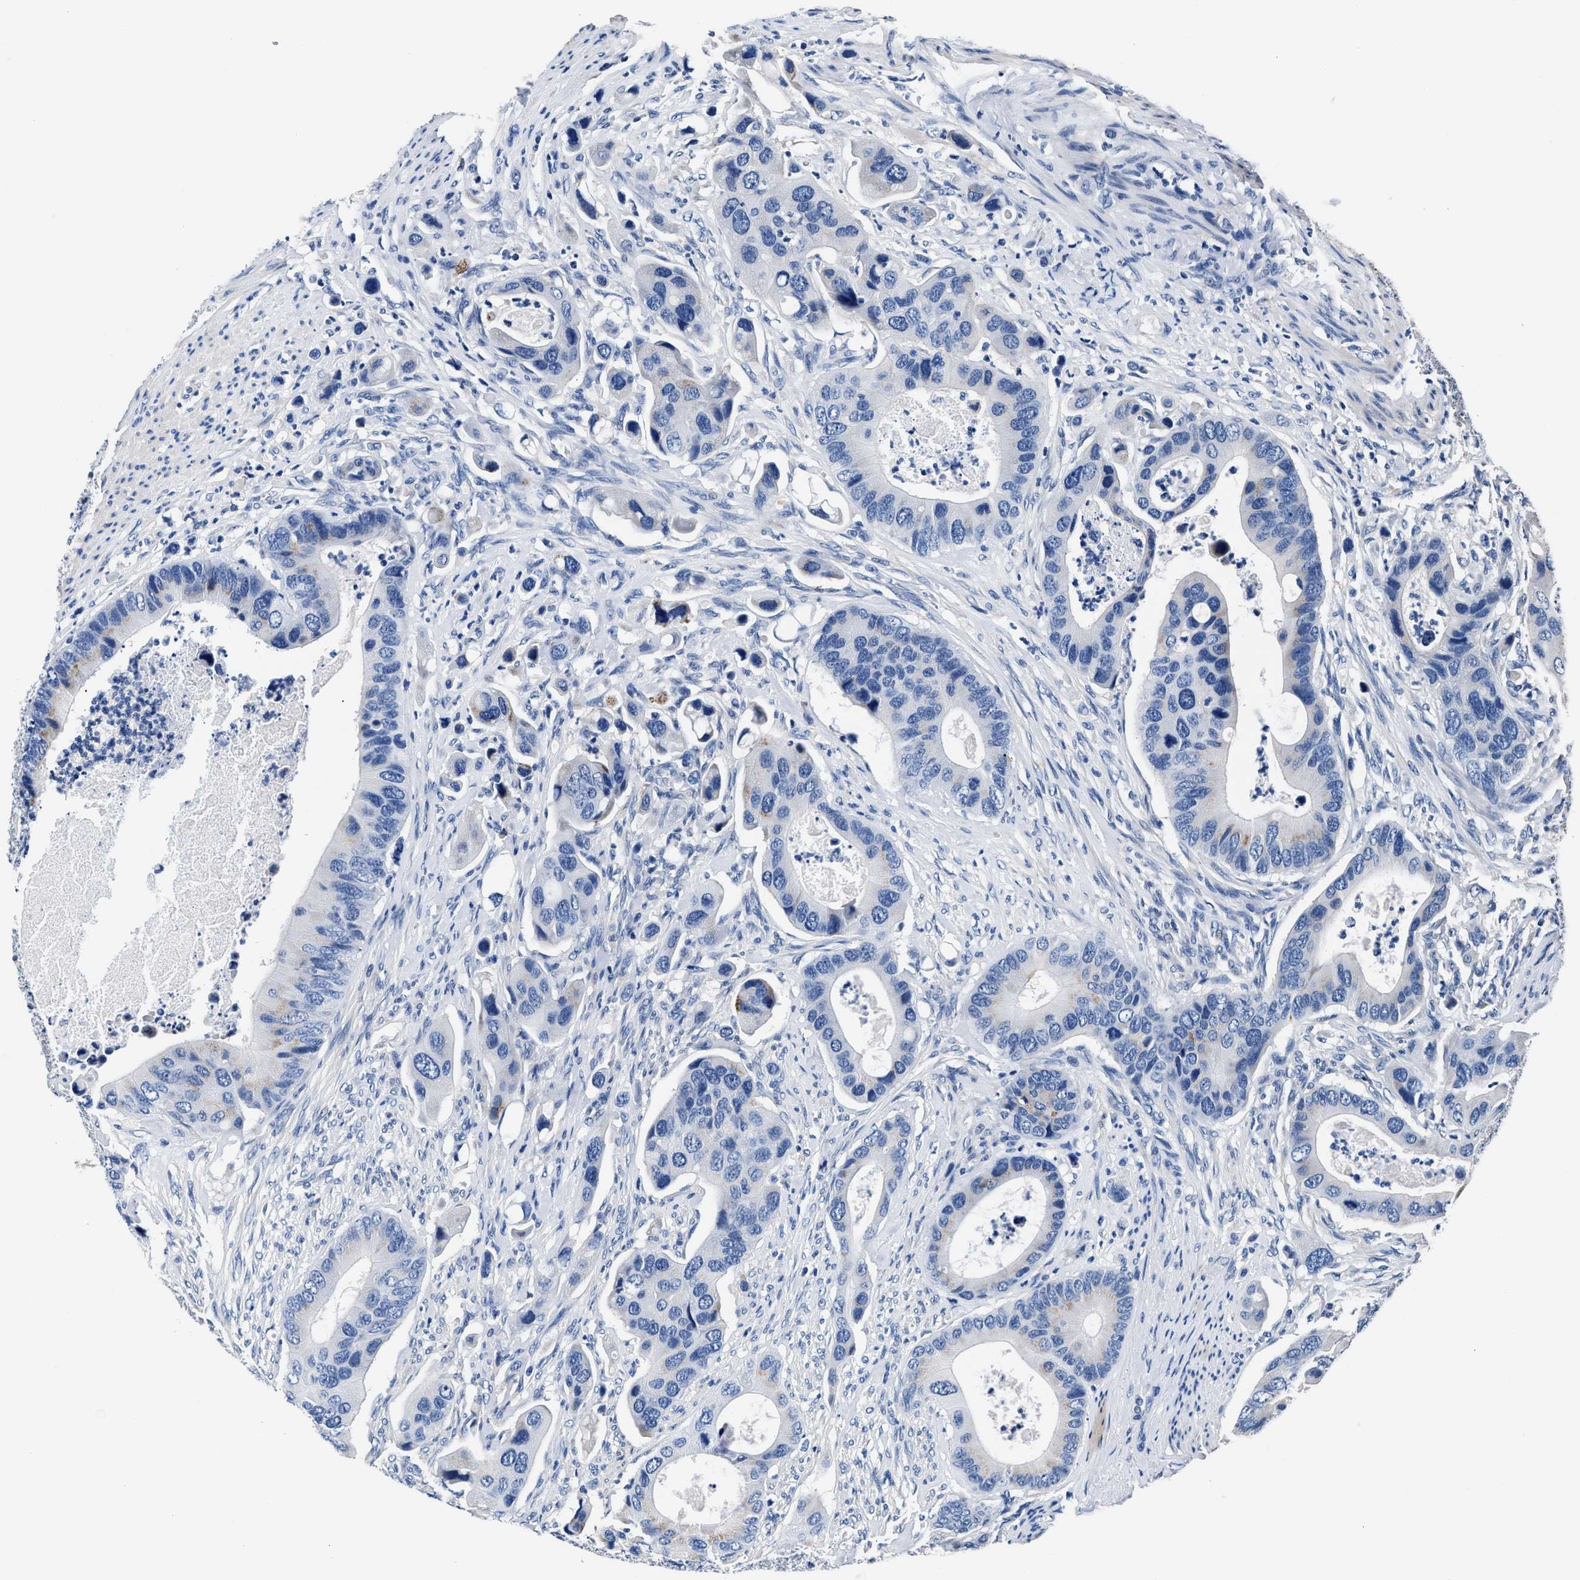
{"staining": {"intensity": "negative", "quantity": "none", "location": "none"}, "tissue": "colorectal cancer", "cell_type": "Tumor cells", "image_type": "cancer", "snomed": [{"axis": "morphology", "description": "Adenocarcinoma, NOS"}, {"axis": "topography", "description": "Rectum"}], "caption": "This image is of colorectal adenocarcinoma stained with IHC to label a protein in brown with the nuclei are counter-stained blue. There is no positivity in tumor cells. The staining is performed using DAB (3,3'-diaminobenzidine) brown chromogen with nuclei counter-stained in using hematoxylin.", "gene": "GSTM1", "patient": {"sex": "female", "age": 57}}